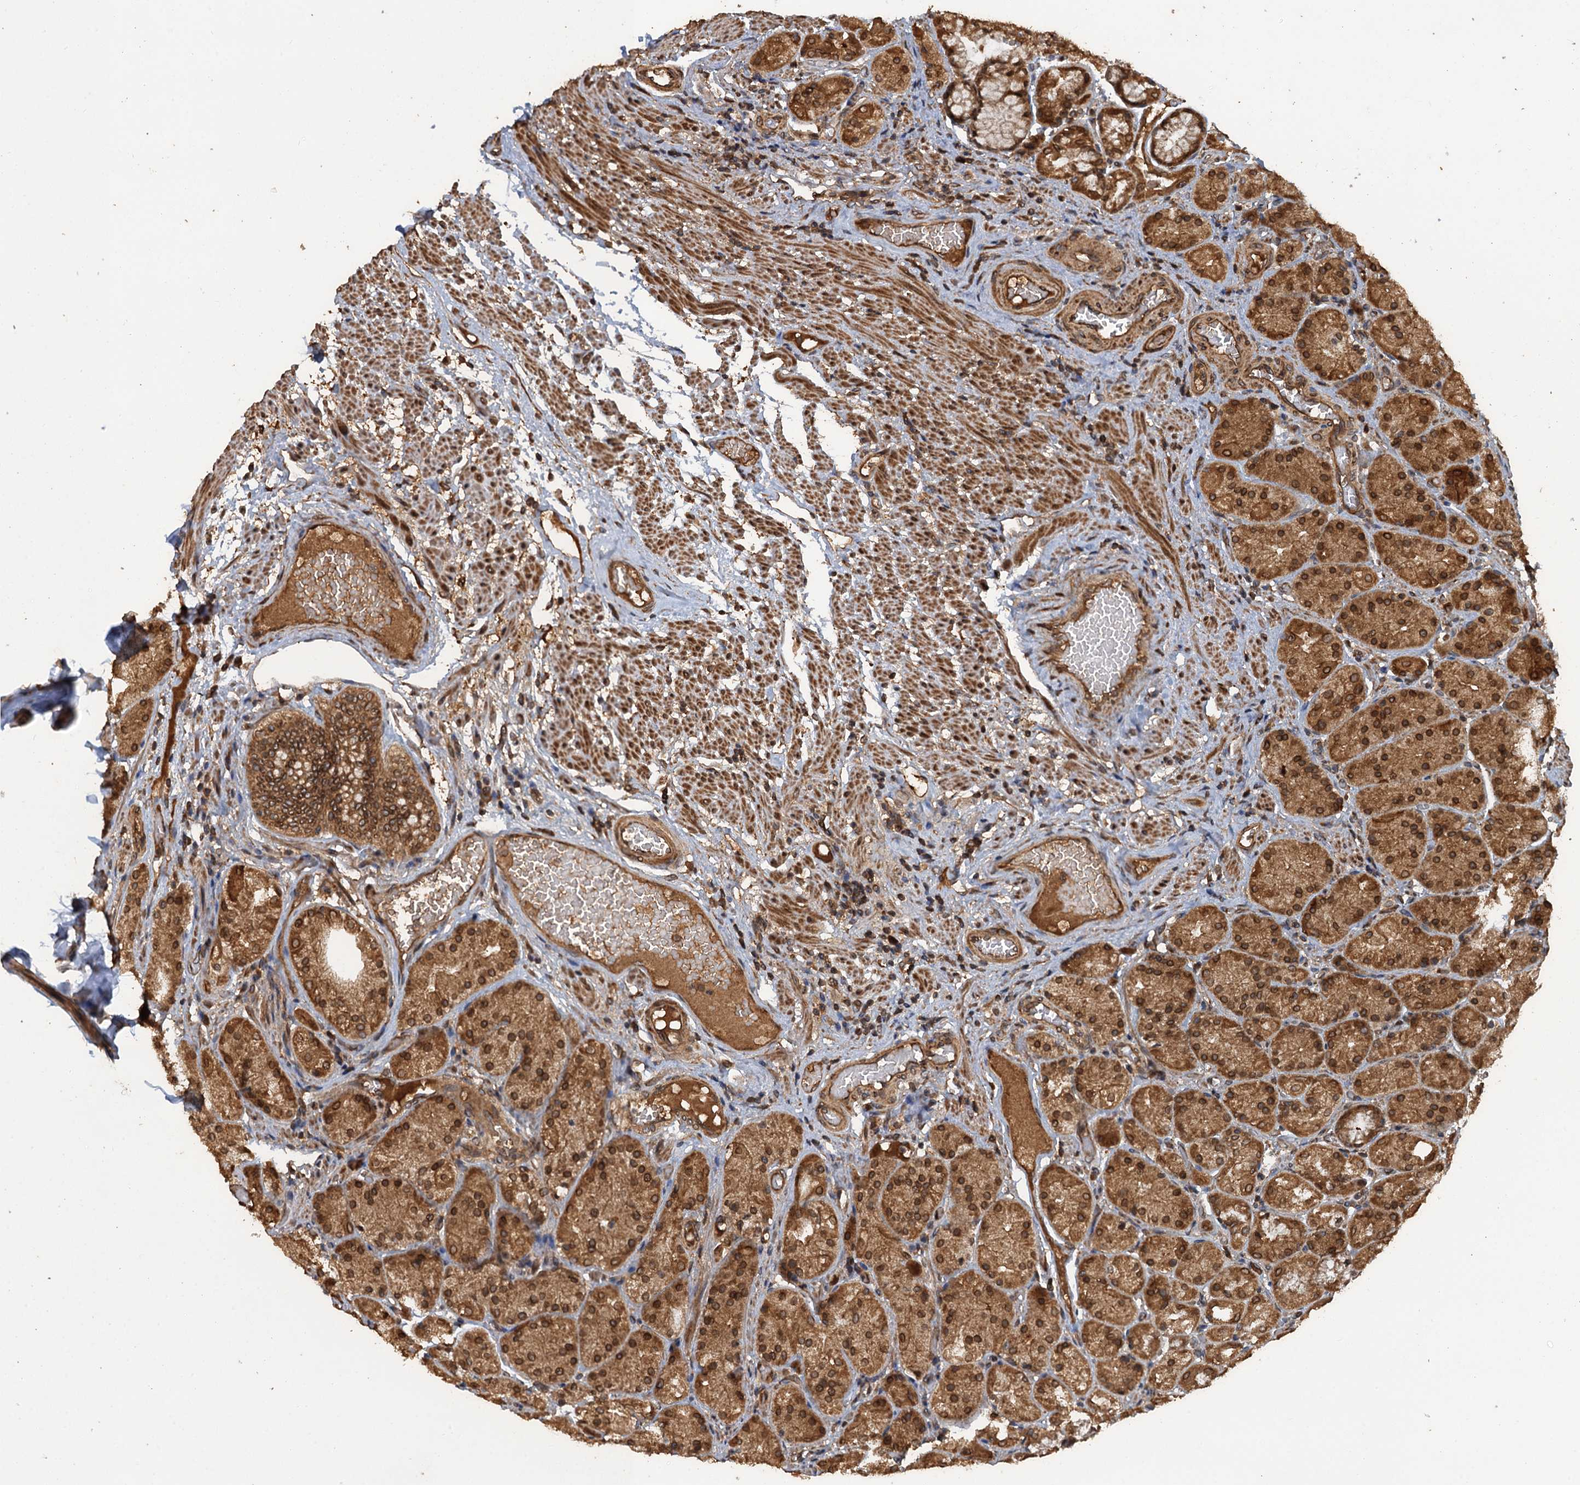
{"staining": {"intensity": "moderate", "quantity": ">75%", "location": "cytoplasmic/membranous,nuclear"}, "tissue": "stomach", "cell_type": "Glandular cells", "image_type": "normal", "snomed": [{"axis": "morphology", "description": "Normal tissue, NOS"}, {"axis": "topography", "description": "Stomach, upper"}], "caption": "Protein expression analysis of normal stomach displays moderate cytoplasmic/membranous,nuclear staining in approximately >75% of glandular cells.", "gene": "GLE1", "patient": {"sex": "male", "age": 72}}